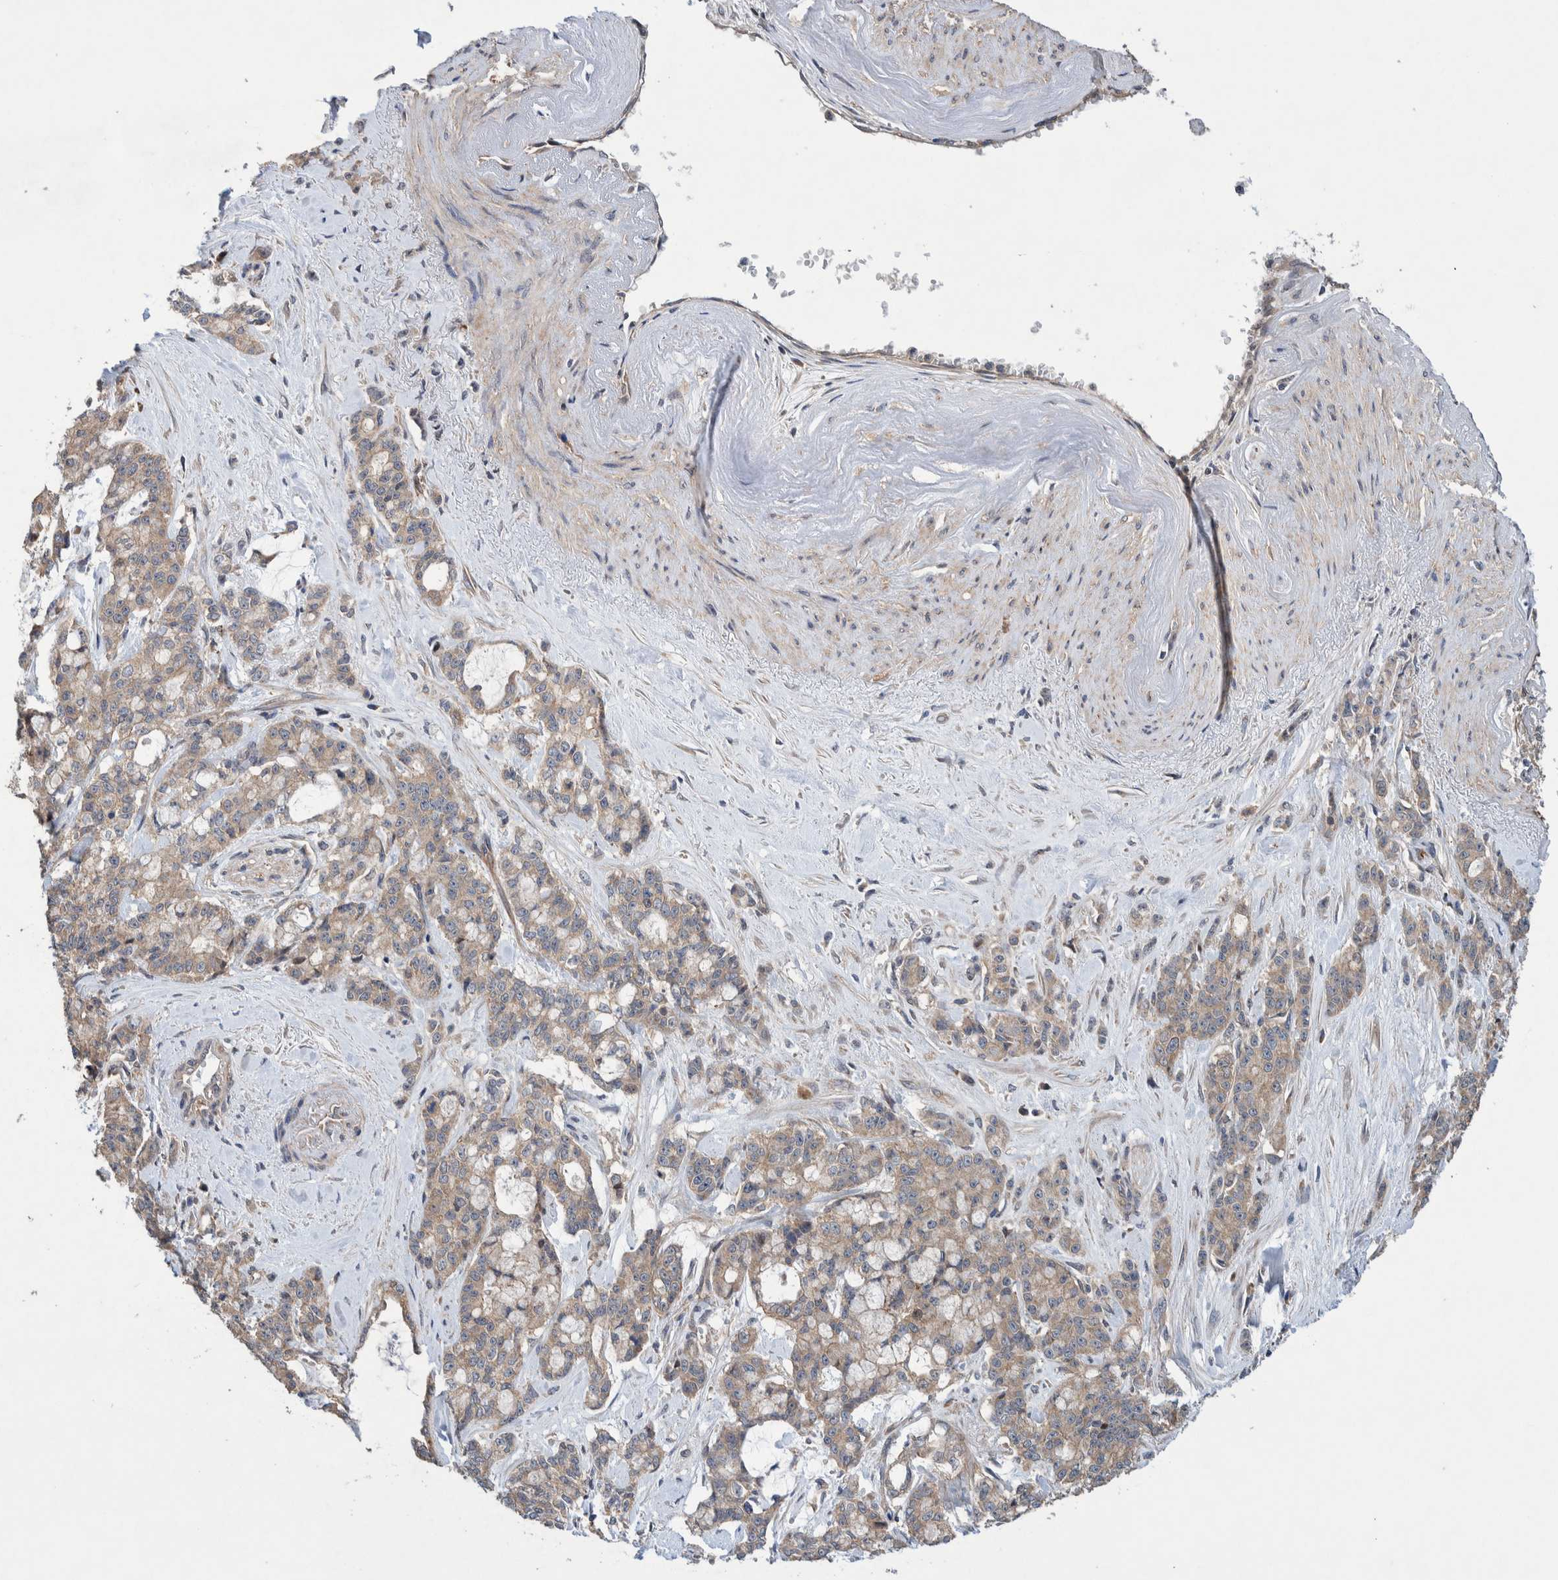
{"staining": {"intensity": "weak", "quantity": ">75%", "location": "cytoplasmic/membranous"}, "tissue": "pancreatic cancer", "cell_type": "Tumor cells", "image_type": "cancer", "snomed": [{"axis": "morphology", "description": "Adenocarcinoma, NOS"}, {"axis": "topography", "description": "Pancreas"}], "caption": "Weak cytoplasmic/membranous positivity for a protein is identified in approximately >75% of tumor cells of pancreatic cancer using immunohistochemistry (IHC).", "gene": "PIK3R6", "patient": {"sex": "female", "age": 73}}